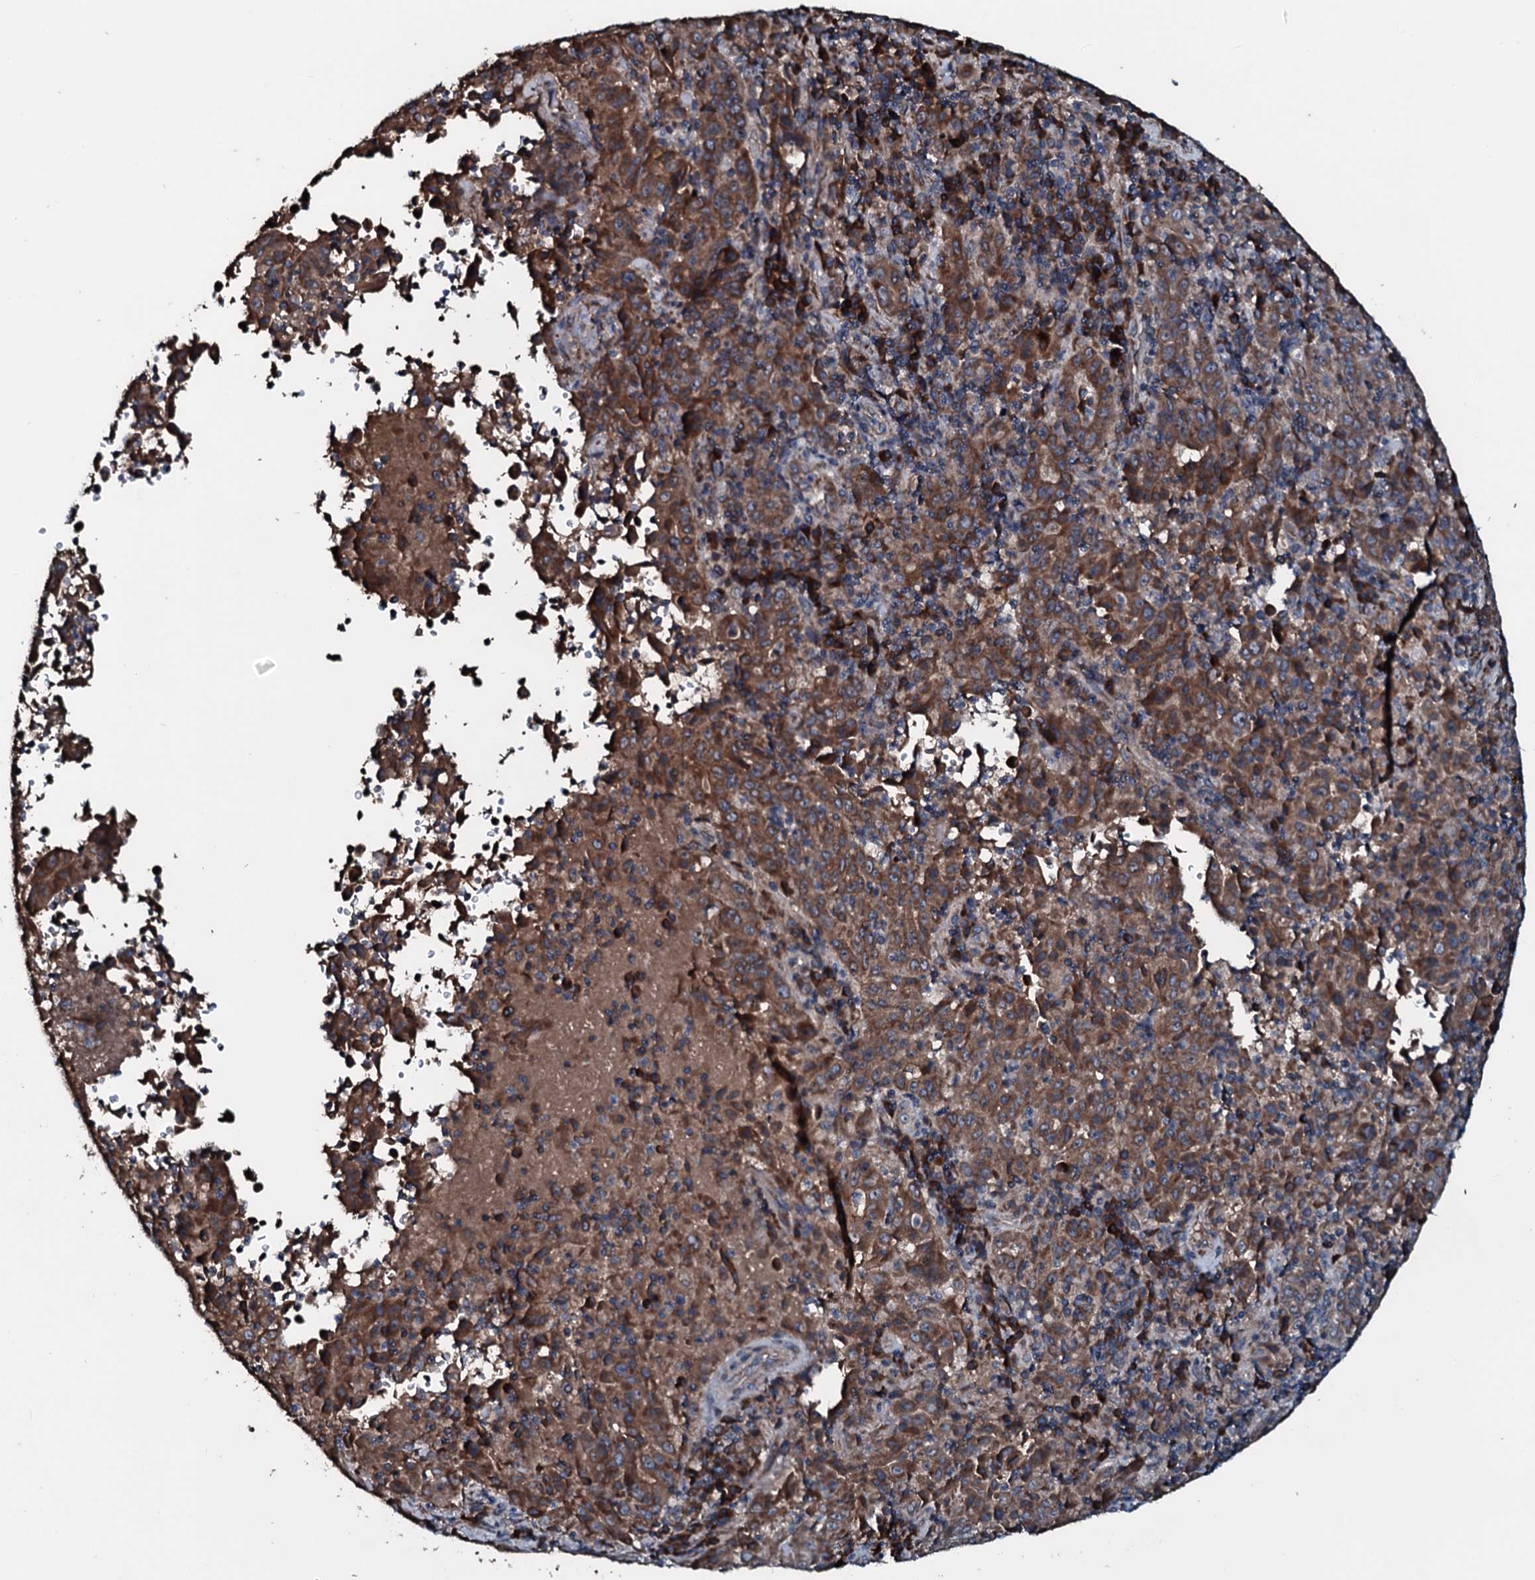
{"staining": {"intensity": "moderate", "quantity": ">75%", "location": "cytoplasmic/membranous"}, "tissue": "pancreatic cancer", "cell_type": "Tumor cells", "image_type": "cancer", "snomed": [{"axis": "morphology", "description": "Adenocarcinoma, NOS"}, {"axis": "topography", "description": "Pancreas"}], "caption": "Moderate cytoplasmic/membranous expression is present in approximately >75% of tumor cells in pancreatic adenocarcinoma.", "gene": "ACSS3", "patient": {"sex": "male", "age": 63}}